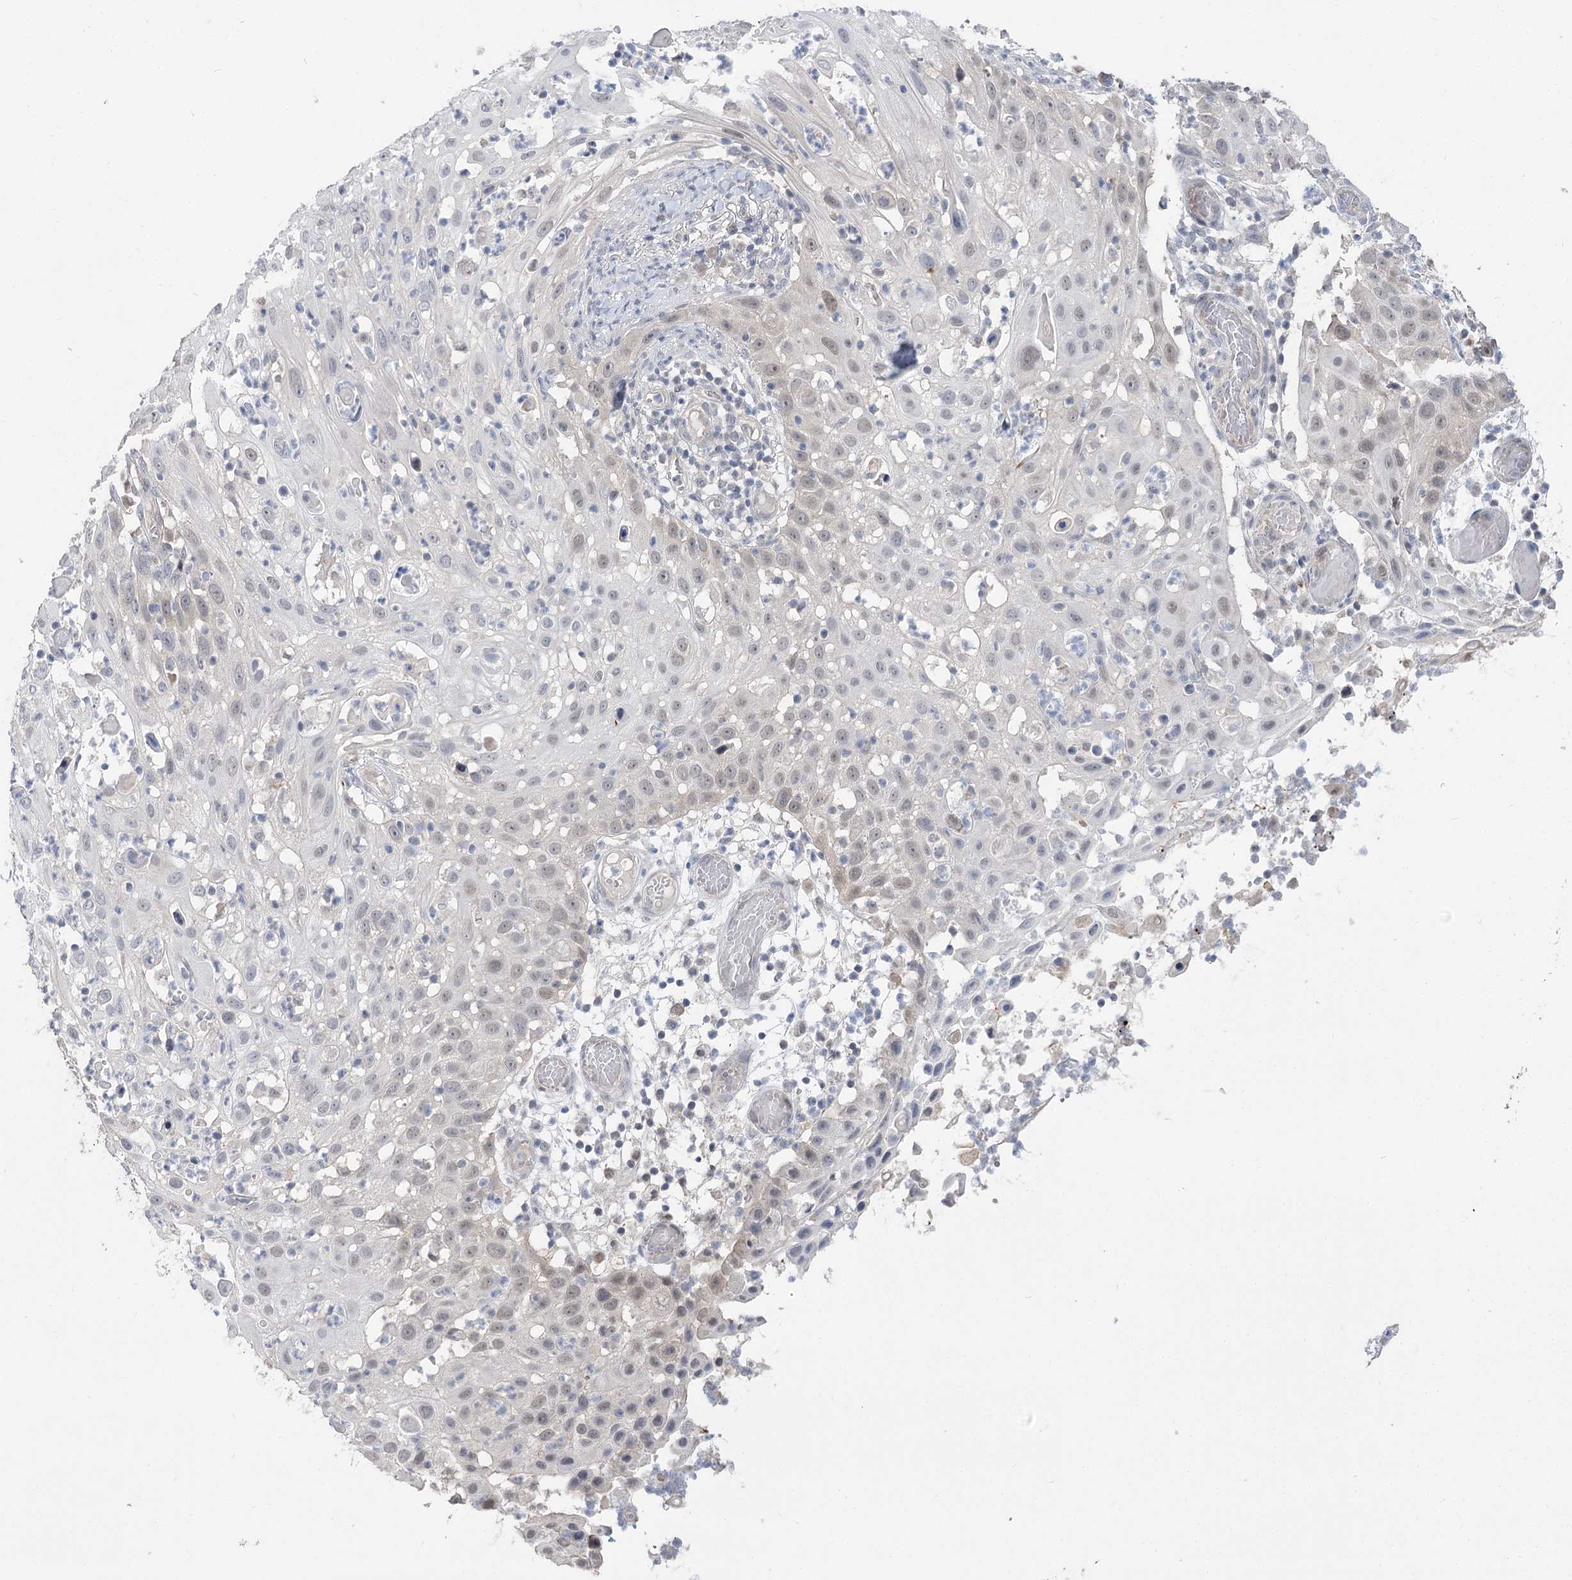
{"staining": {"intensity": "negative", "quantity": "none", "location": "none"}, "tissue": "skin cancer", "cell_type": "Tumor cells", "image_type": "cancer", "snomed": [{"axis": "morphology", "description": "Squamous cell carcinoma, NOS"}, {"axis": "topography", "description": "Skin"}], "caption": "An image of human skin cancer (squamous cell carcinoma) is negative for staining in tumor cells. Nuclei are stained in blue.", "gene": "PHYHIPL", "patient": {"sex": "female", "age": 44}}